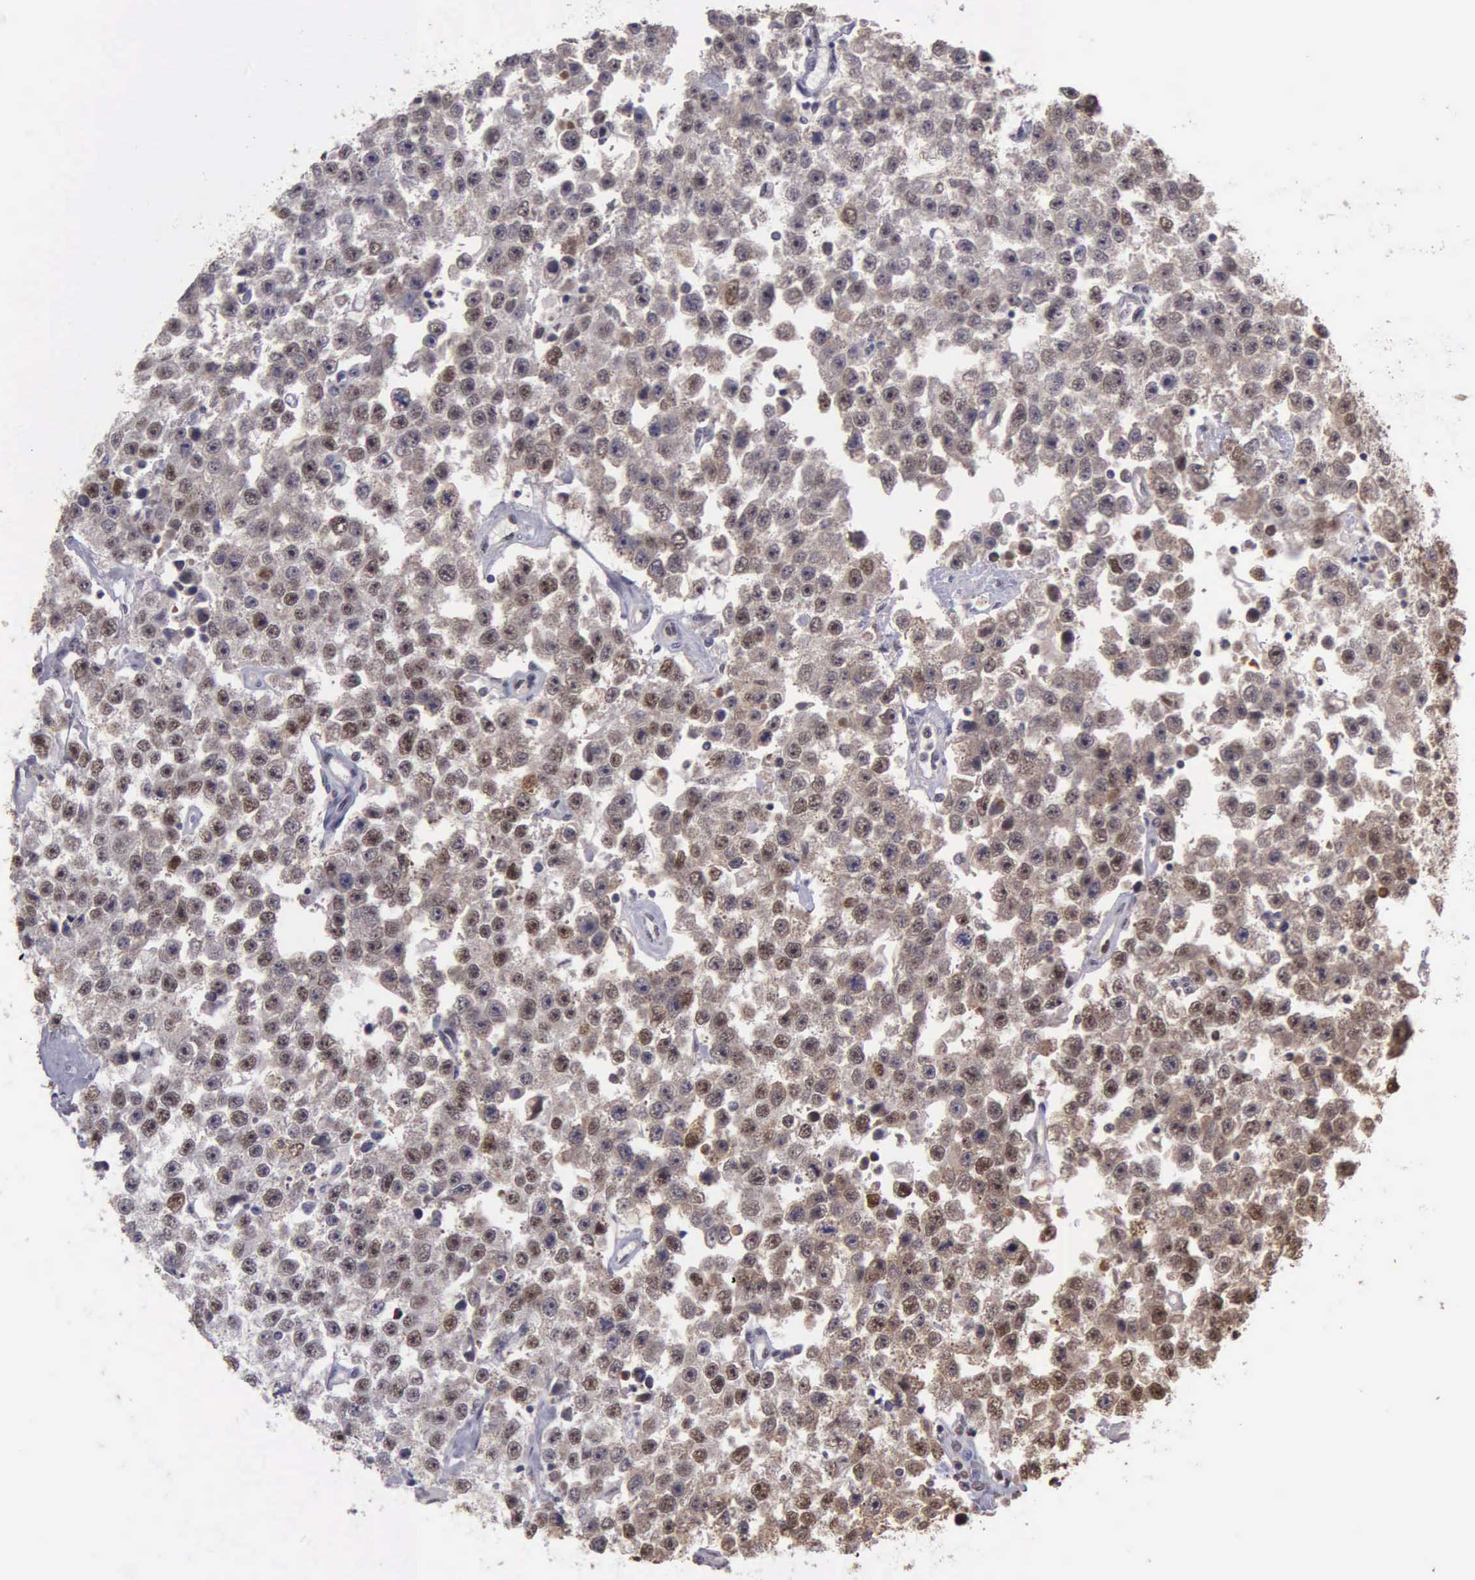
{"staining": {"intensity": "moderate", "quantity": ">75%", "location": "cytoplasmic/membranous,nuclear"}, "tissue": "testis cancer", "cell_type": "Tumor cells", "image_type": "cancer", "snomed": [{"axis": "morphology", "description": "Seminoma, NOS"}, {"axis": "topography", "description": "Testis"}], "caption": "Testis seminoma stained with a brown dye shows moderate cytoplasmic/membranous and nuclear positive expression in about >75% of tumor cells.", "gene": "UBR7", "patient": {"sex": "male", "age": 52}}